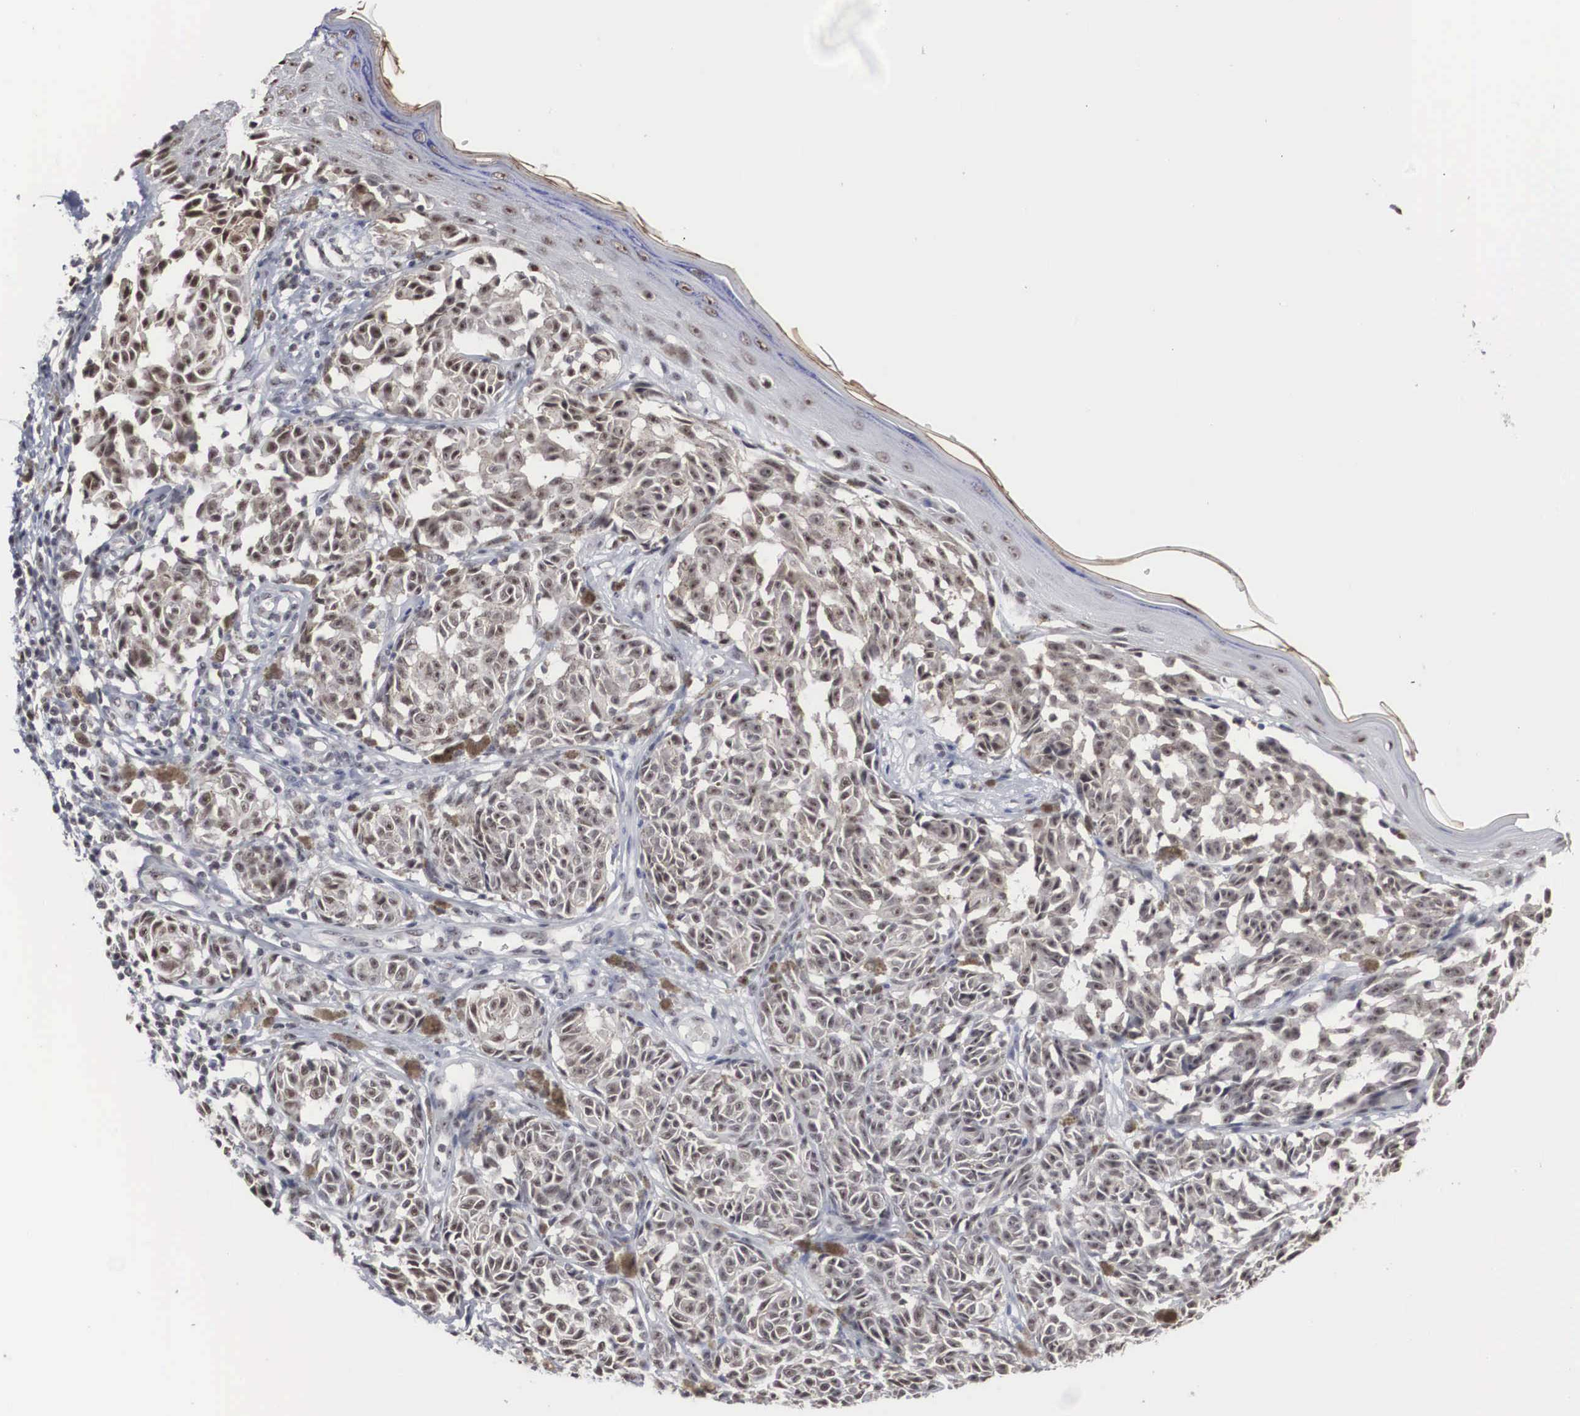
{"staining": {"intensity": "weak", "quantity": "25%-75%", "location": "nuclear"}, "tissue": "melanoma", "cell_type": "Tumor cells", "image_type": "cancer", "snomed": [{"axis": "morphology", "description": "Malignant melanoma, NOS"}, {"axis": "topography", "description": "Skin"}], "caption": "Immunohistochemical staining of melanoma demonstrates weak nuclear protein expression in approximately 25%-75% of tumor cells.", "gene": "AUTS2", "patient": {"sex": "male", "age": 49}}